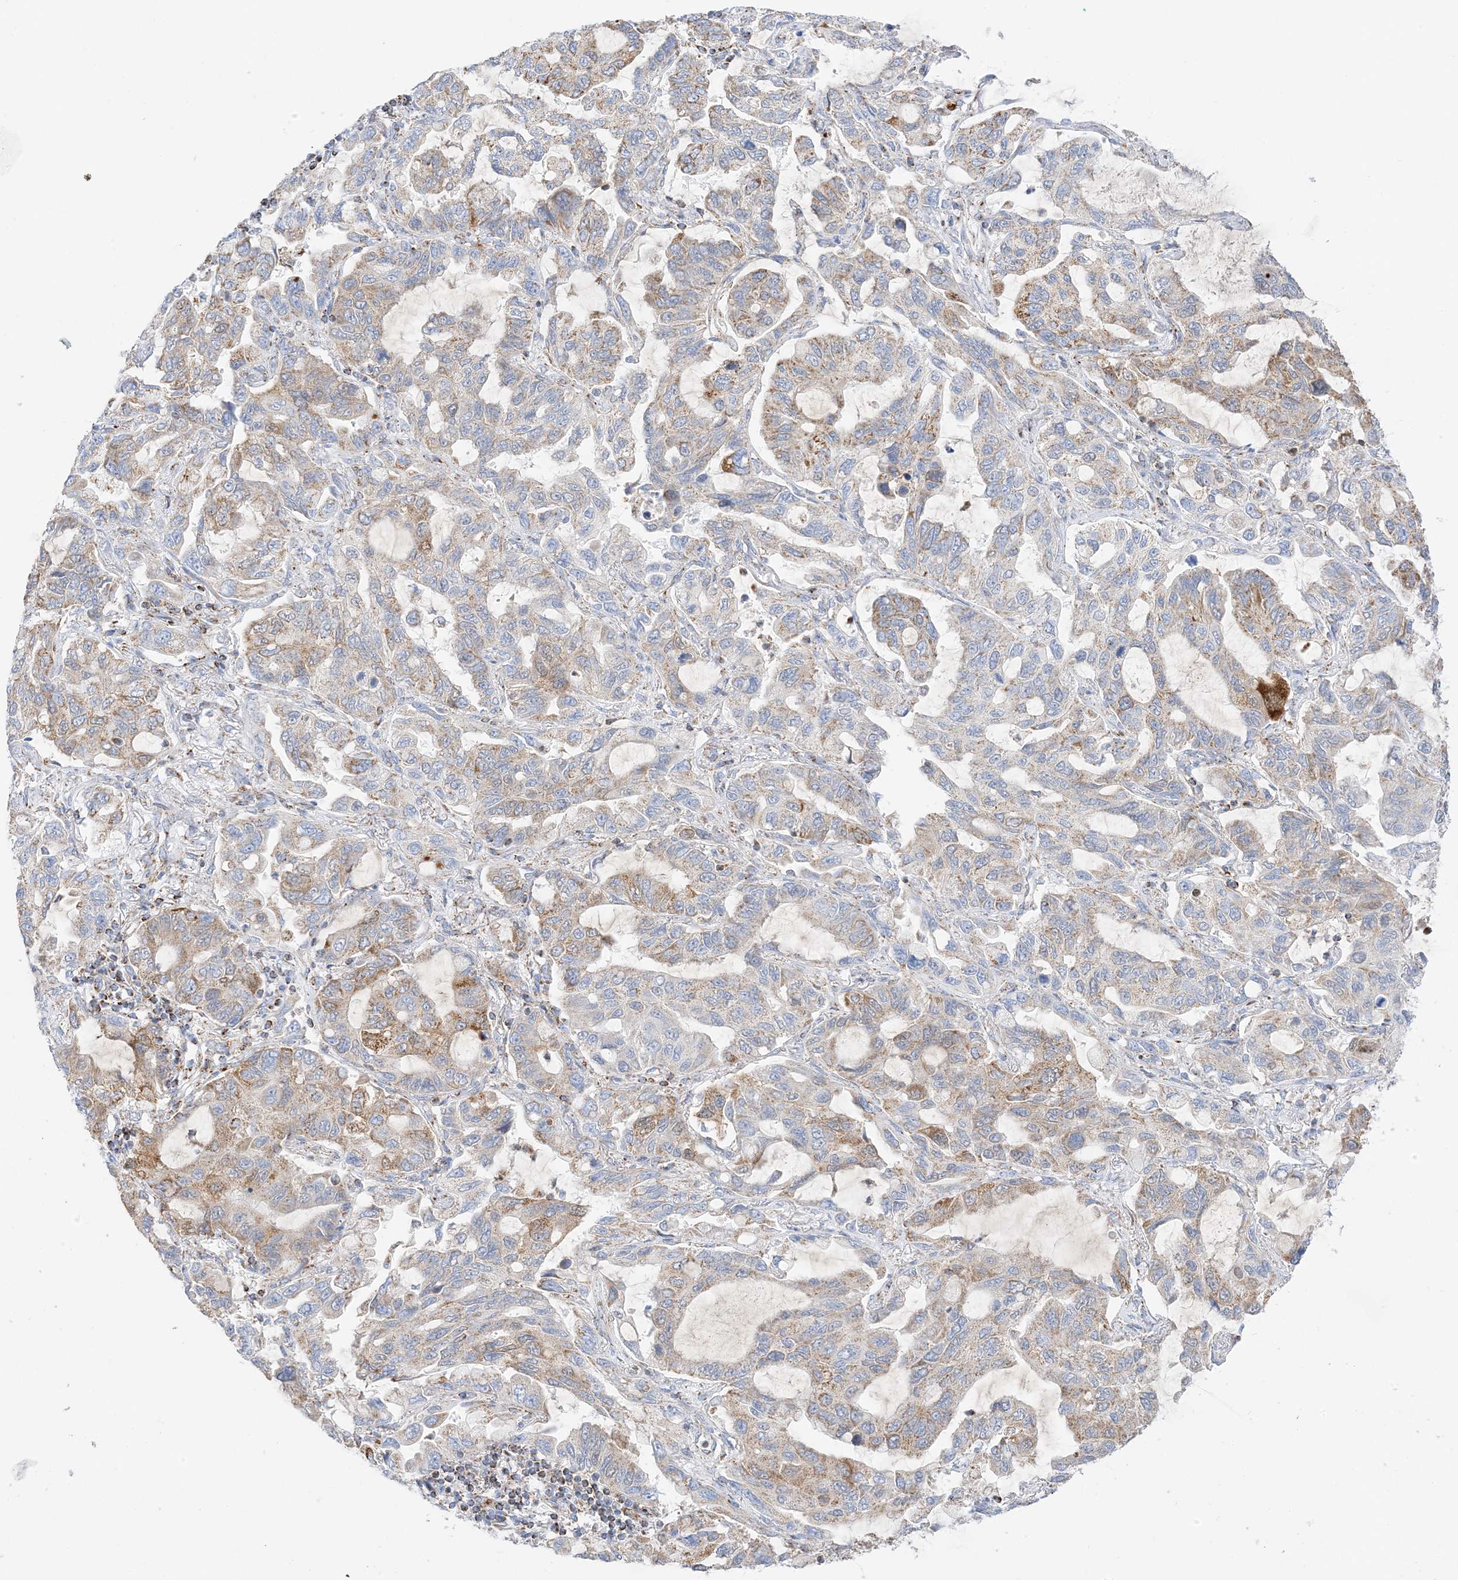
{"staining": {"intensity": "moderate", "quantity": "25%-75%", "location": "cytoplasmic/membranous"}, "tissue": "lung cancer", "cell_type": "Tumor cells", "image_type": "cancer", "snomed": [{"axis": "morphology", "description": "Adenocarcinoma, NOS"}, {"axis": "topography", "description": "Lung"}], "caption": "Tumor cells demonstrate medium levels of moderate cytoplasmic/membranous positivity in about 25%-75% of cells in lung adenocarcinoma.", "gene": "CAPN13", "patient": {"sex": "male", "age": 64}}